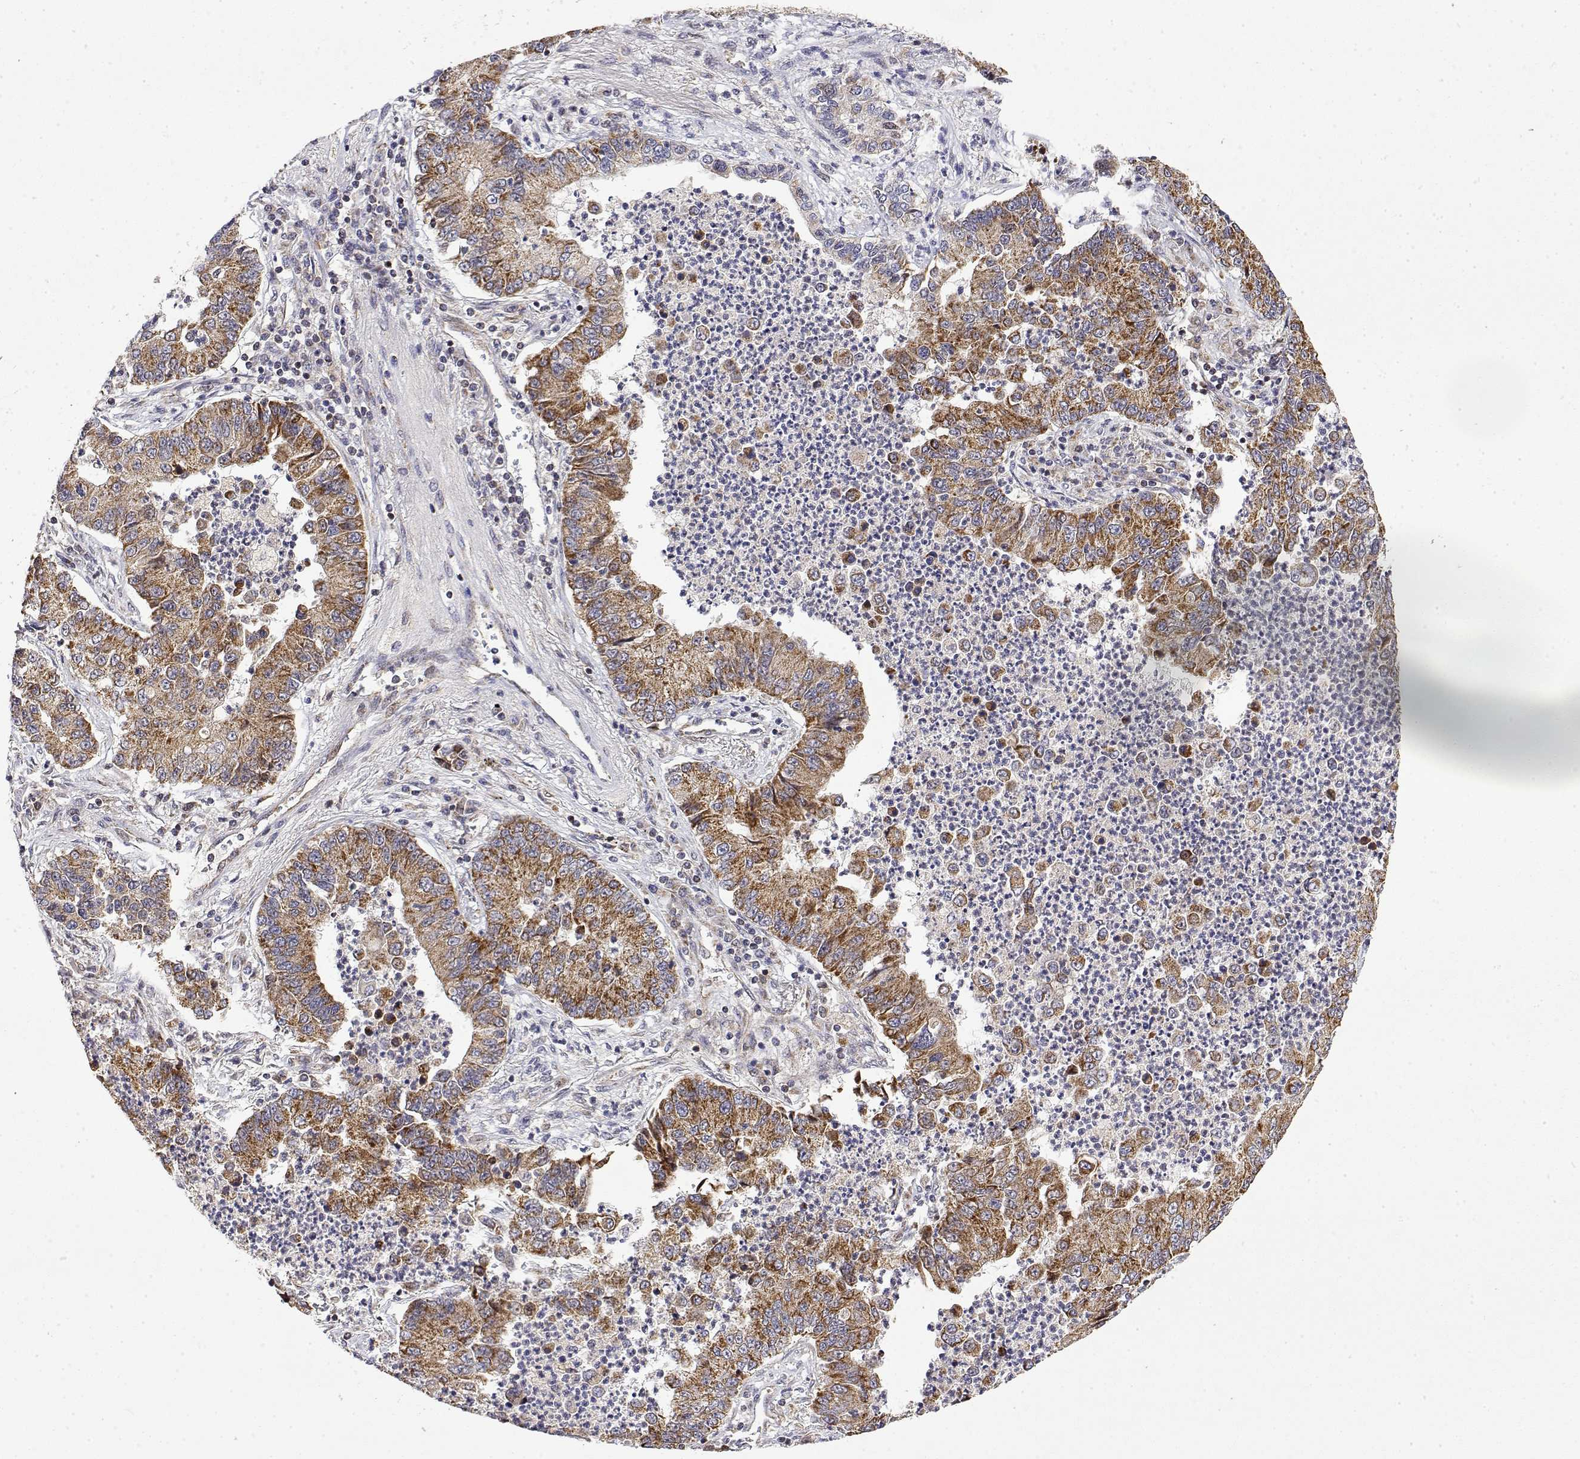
{"staining": {"intensity": "moderate", "quantity": ">75%", "location": "cytoplasmic/membranous"}, "tissue": "lung cancer", "cell_type": "Tumor cells", "image_type": "cancer", "snomed": [{"axis": "morphology", "description": "Adenocarcinoma, NOS"}, {"axis": "topography", "description": "Lung"}], "caption": "Protein expression analysis of human adenocarcinoma (lung) reveals moderate cytoplasmic/membranous expression in approximately >75% of tumor cells. Nuclei are stained in blue.", "gene": "GADD45GIP1", "patient": {"sex": "female", "age": 57}}